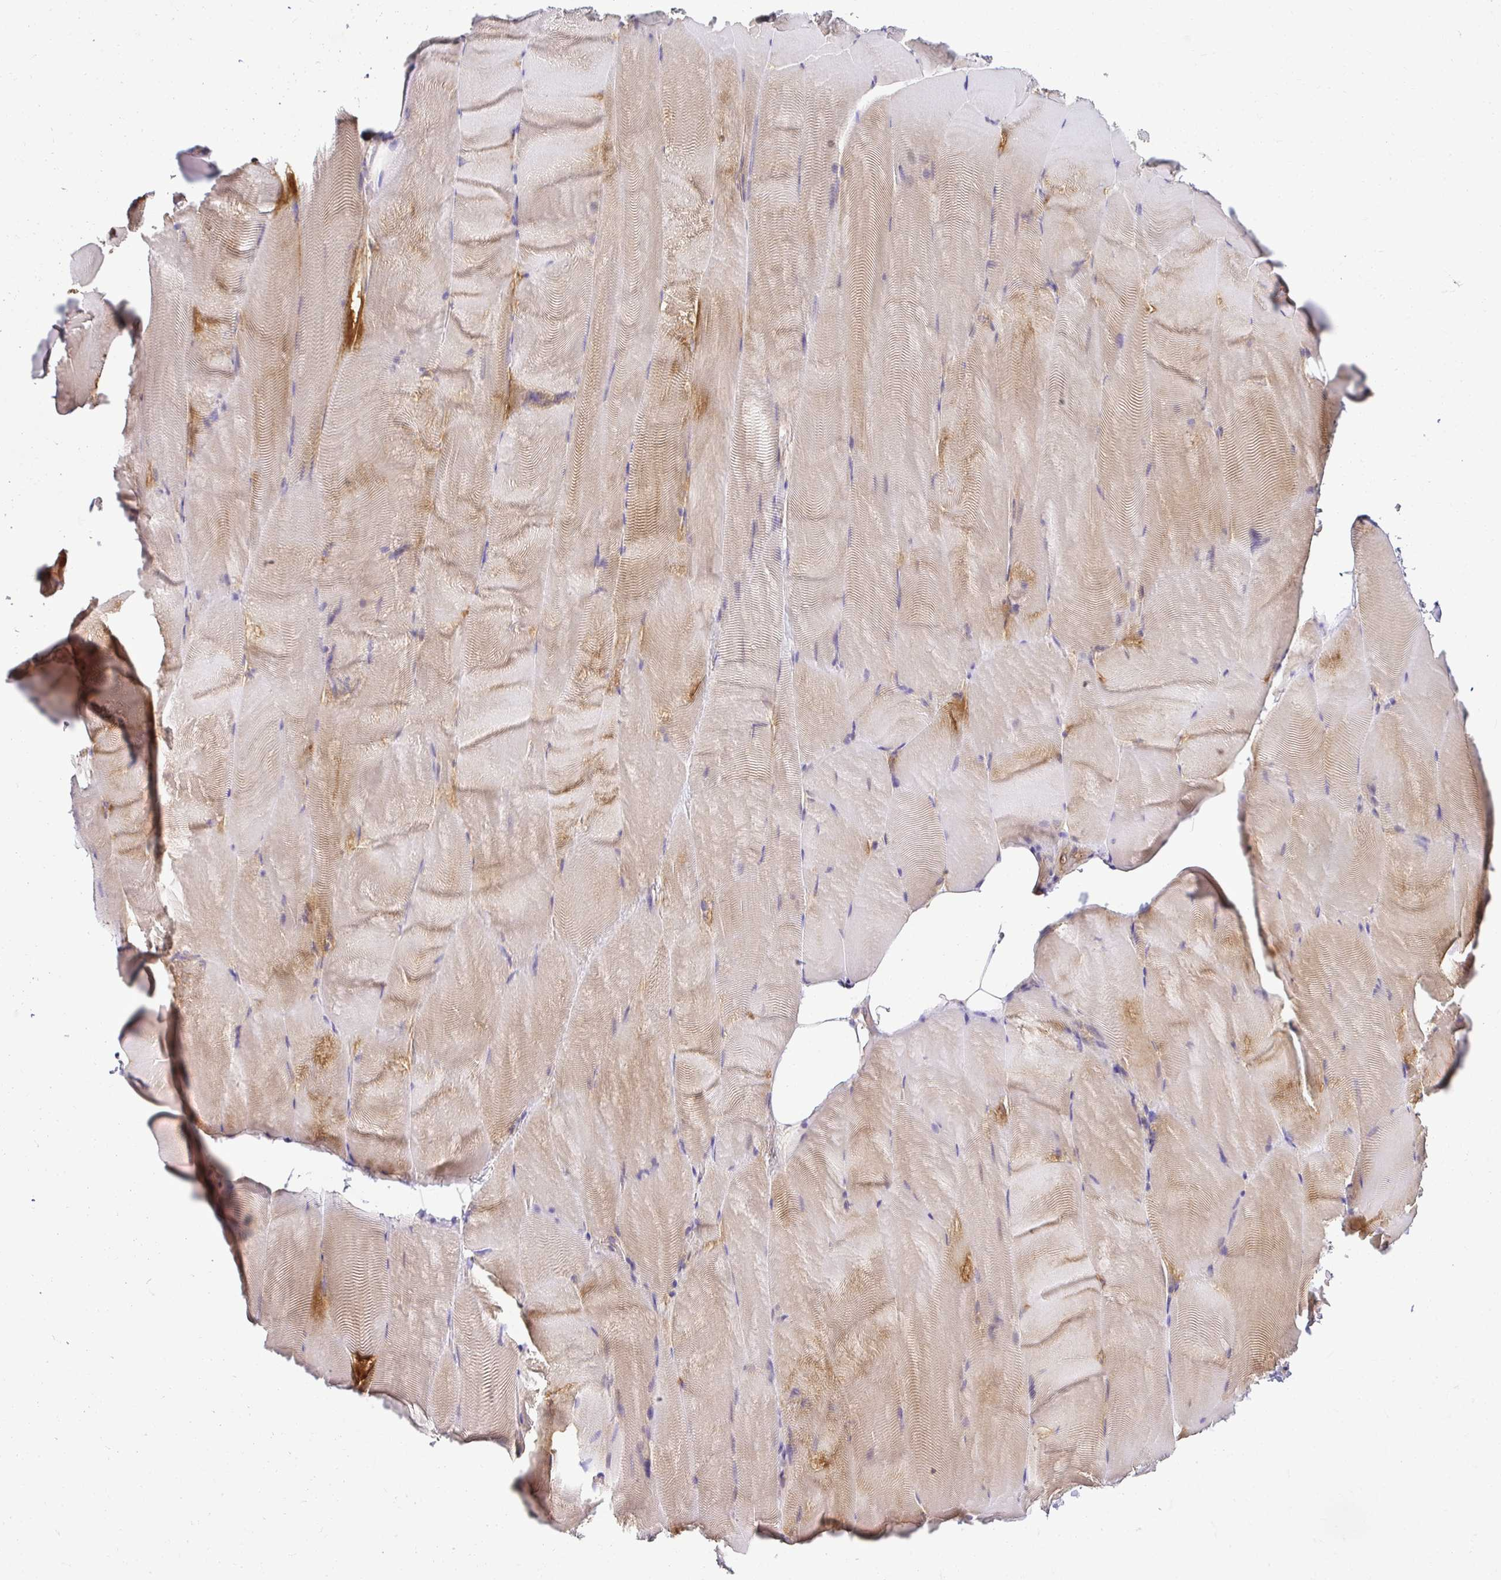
{"staining": {"intensity": "weak", "quantity": "25%-75%", "location": "cytoplasmic/membranous"}, "tissue": "skeletal muscle", "cell_type": "Myocytes", "image_type": "normal", "snomed": [{"axis": "morphology", "description": "Normal tissue, NOS"}, {"axis": "topography", "description": "Skeletal muscle"}], "caption": "Protein expression analysis of unremarkable human skeletal muscle reveals weak cytoplasmic/membranous staining in about 25%-75% of myocytes.", "gene": "PSMA4", "patient": {"sex": "female", "age": 64}}